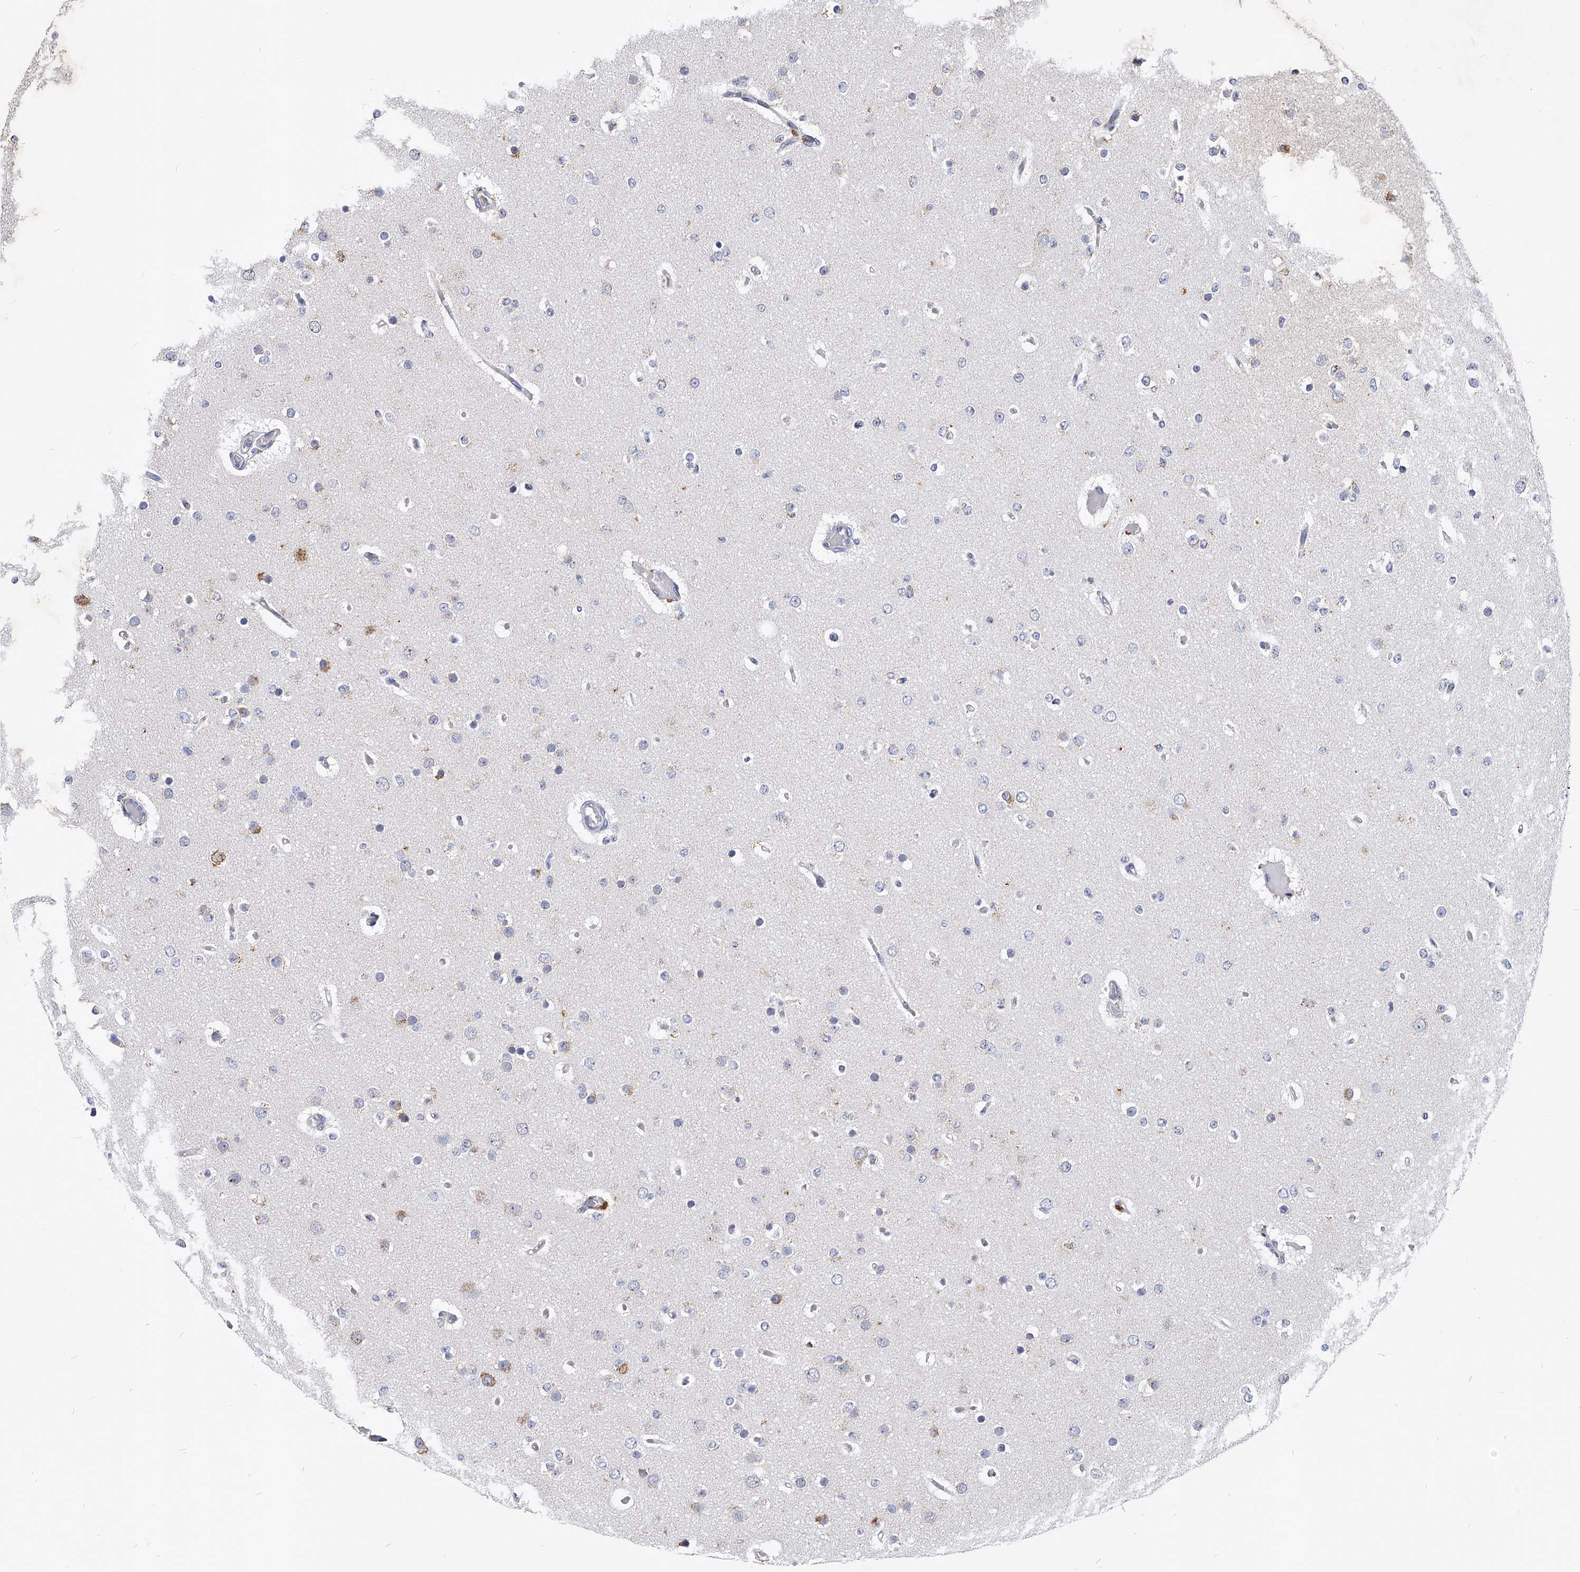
{"staining": {"intensity": "negative", "quantity": "none", "location": "none"}, "tissue": "glioma", "cell_type": "Tumor cells", "image_type": "cancer", "snomed": [{"axis": "morphology", "description": "Glioma, malignant, Low grade"}, {"axis": "topography", "description": "Brain"}], "caption": "IHC photomicrograph of neoplastic tissue: low-grade glioma (malignant) stained with DAB (3,3'-diaminobenzidine) exhibits no significant protein positivity in tumor cells. The staining was performed using DAB to visualize the protein expression in brown, while the nuclei were stained in blue with hematoxylin (Magnification: 20x).", "gene": "ZNF529", "patient": {"sex": "female", "age": 22}}